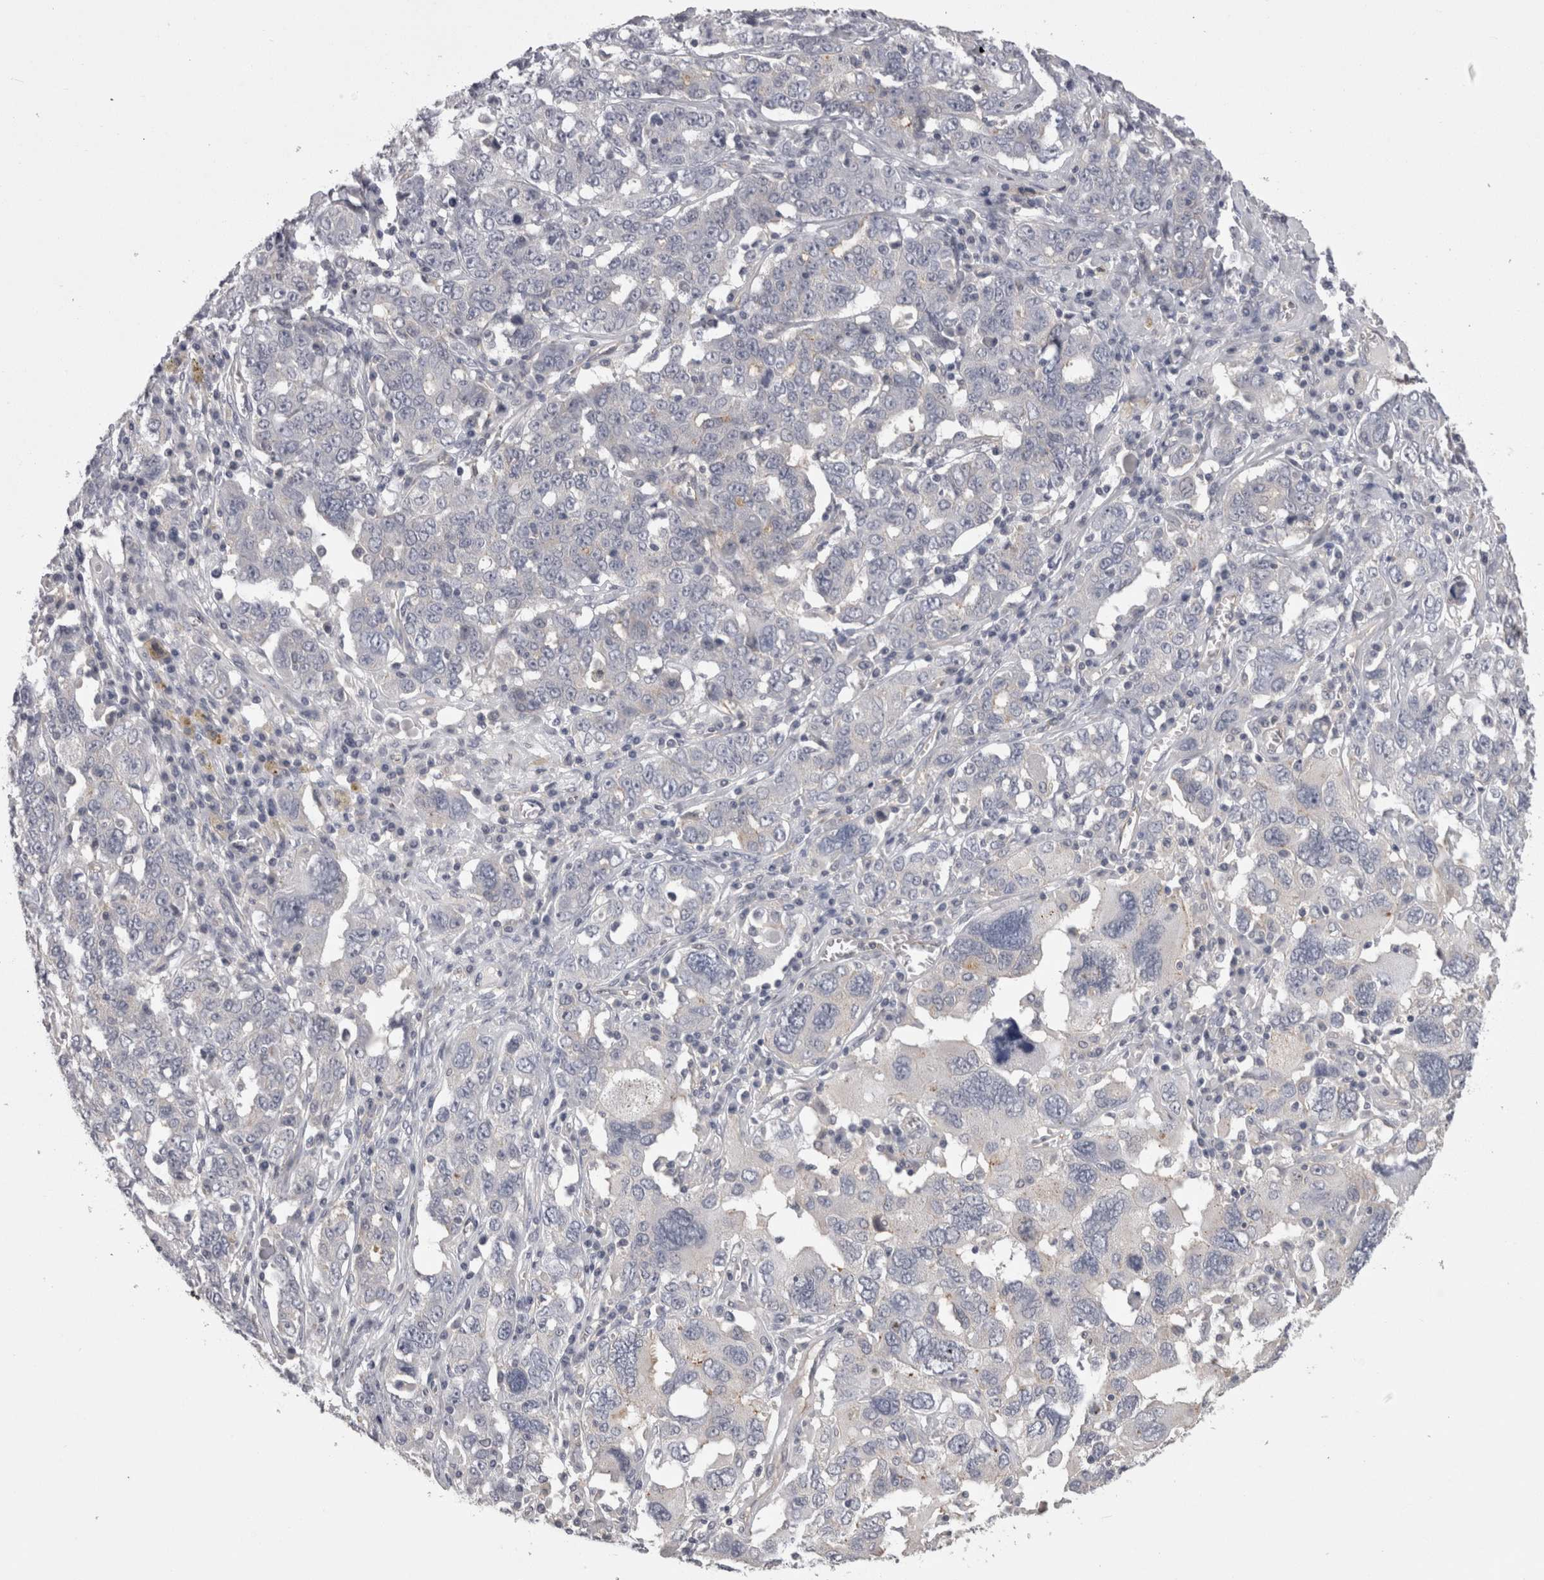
{"staining": {"intensity": "negative", "quantity": "none", "location": "none"}, "tissue": "ovarian cancer", "cell_type": "Tumor cells", "image_type": "cancer", "snomed": [{"axis": "morphology", "description": "Carcinoma, endometroid"}, {"axis": "topography", "description": "Ovary"}], "caption": "Endometroid carcinoma (ovarian) was stained to show a protein in brown. There is no significant staining in tumor cells. (DAB (3,3'-diaminobenzidine) IHC, high magnification).", "gene": "LYZL6", "patient": {"sex": "female", "age": 62}}